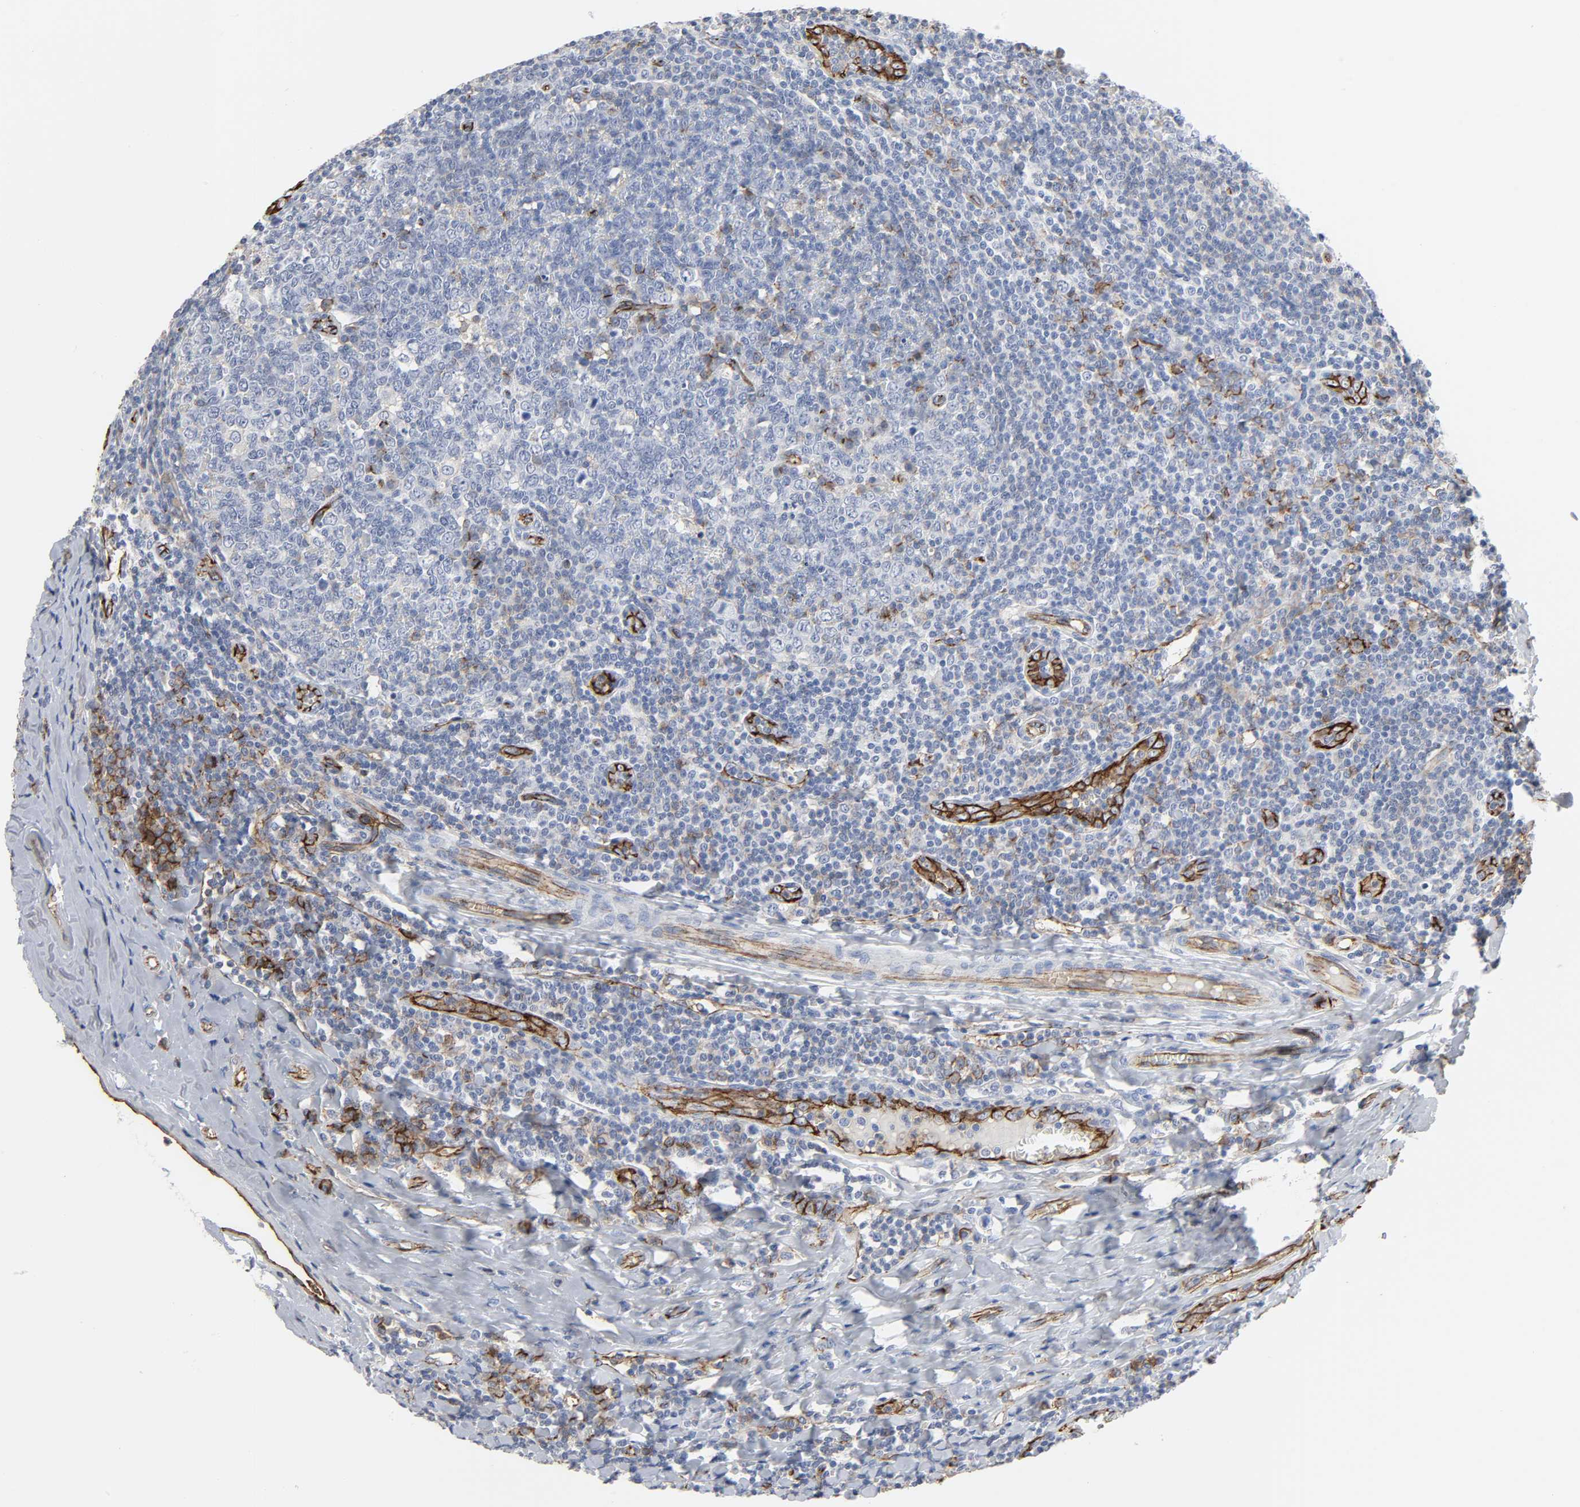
{"staining": {"intensity": "negative", "quantity": "none", "location": "none"}, "tissue": "tonsil", "cell_type": "Germinal center cells", "image_type": "normal", "snomed": [{"axis": "morphology", "description": "Normal tissue, NOS"}, {"axis": "topography", "description": "Tonsil"}], "caption": "Immunohistochemistry of normal human tonsil demonstrates no staining in germinal center cells.", "gene": "PECAM1", "patient": {"sex": "male", "age": 31}}